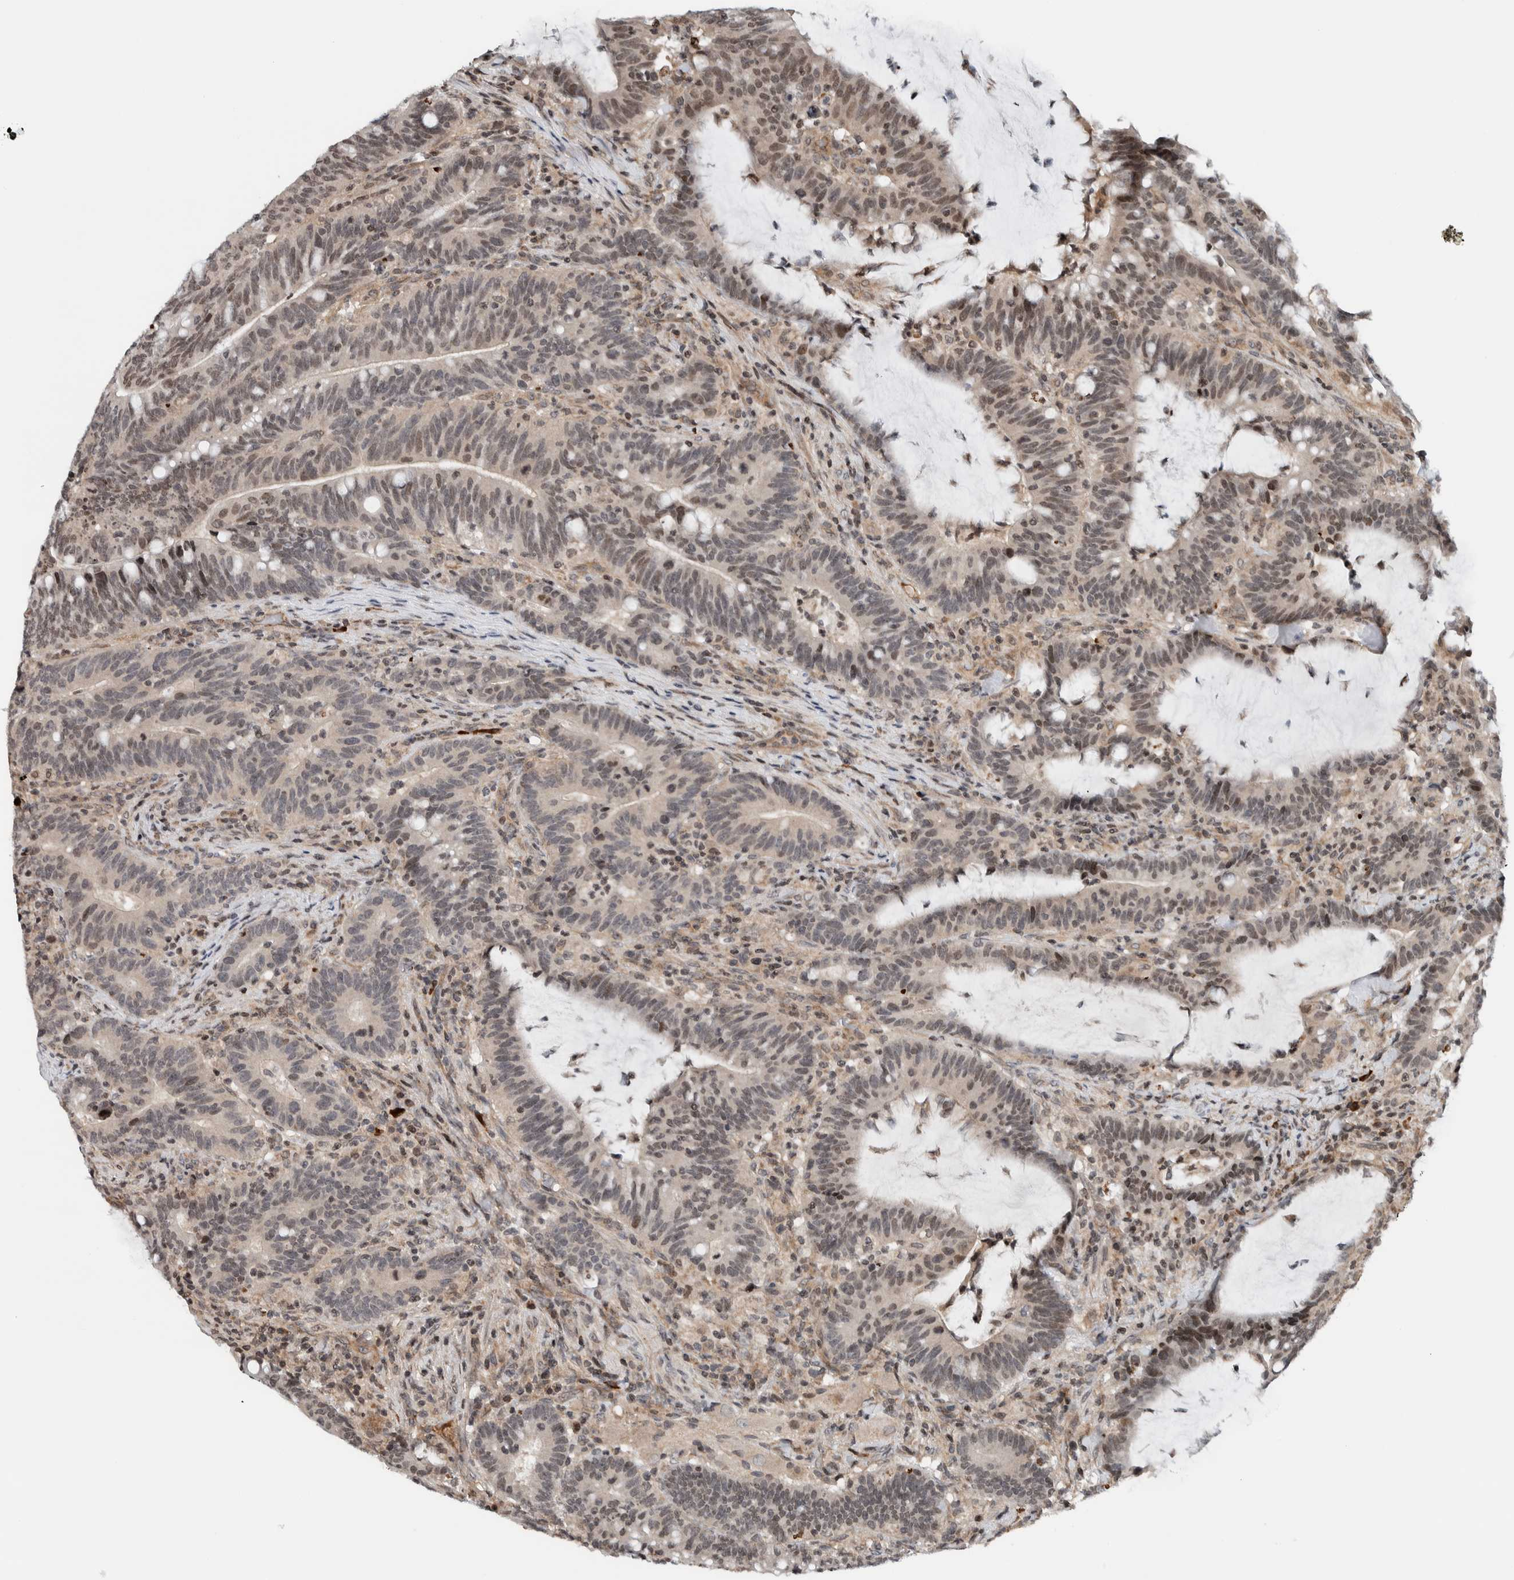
{"staining": {"intensity": "weak", "quantity": "25%-75%", "location": "nuclear"}, "tissue": "colorectal cancer", "cell_type": "Tumor cells", "image_type": "cancer", "snomed": [{"axis": "morphology", "description": "Adenocarcinoma, NOS"}, {"axis": "topography", "description": "Colon"}], "caption": "This is a micrograph of IHC staining of colorectal cancer (adenocarcinoma), which shows weak expression in the nuclear of tumor cells.", "gene": "NPLOC4", "patient": {"sex": "female", "age": 66}}